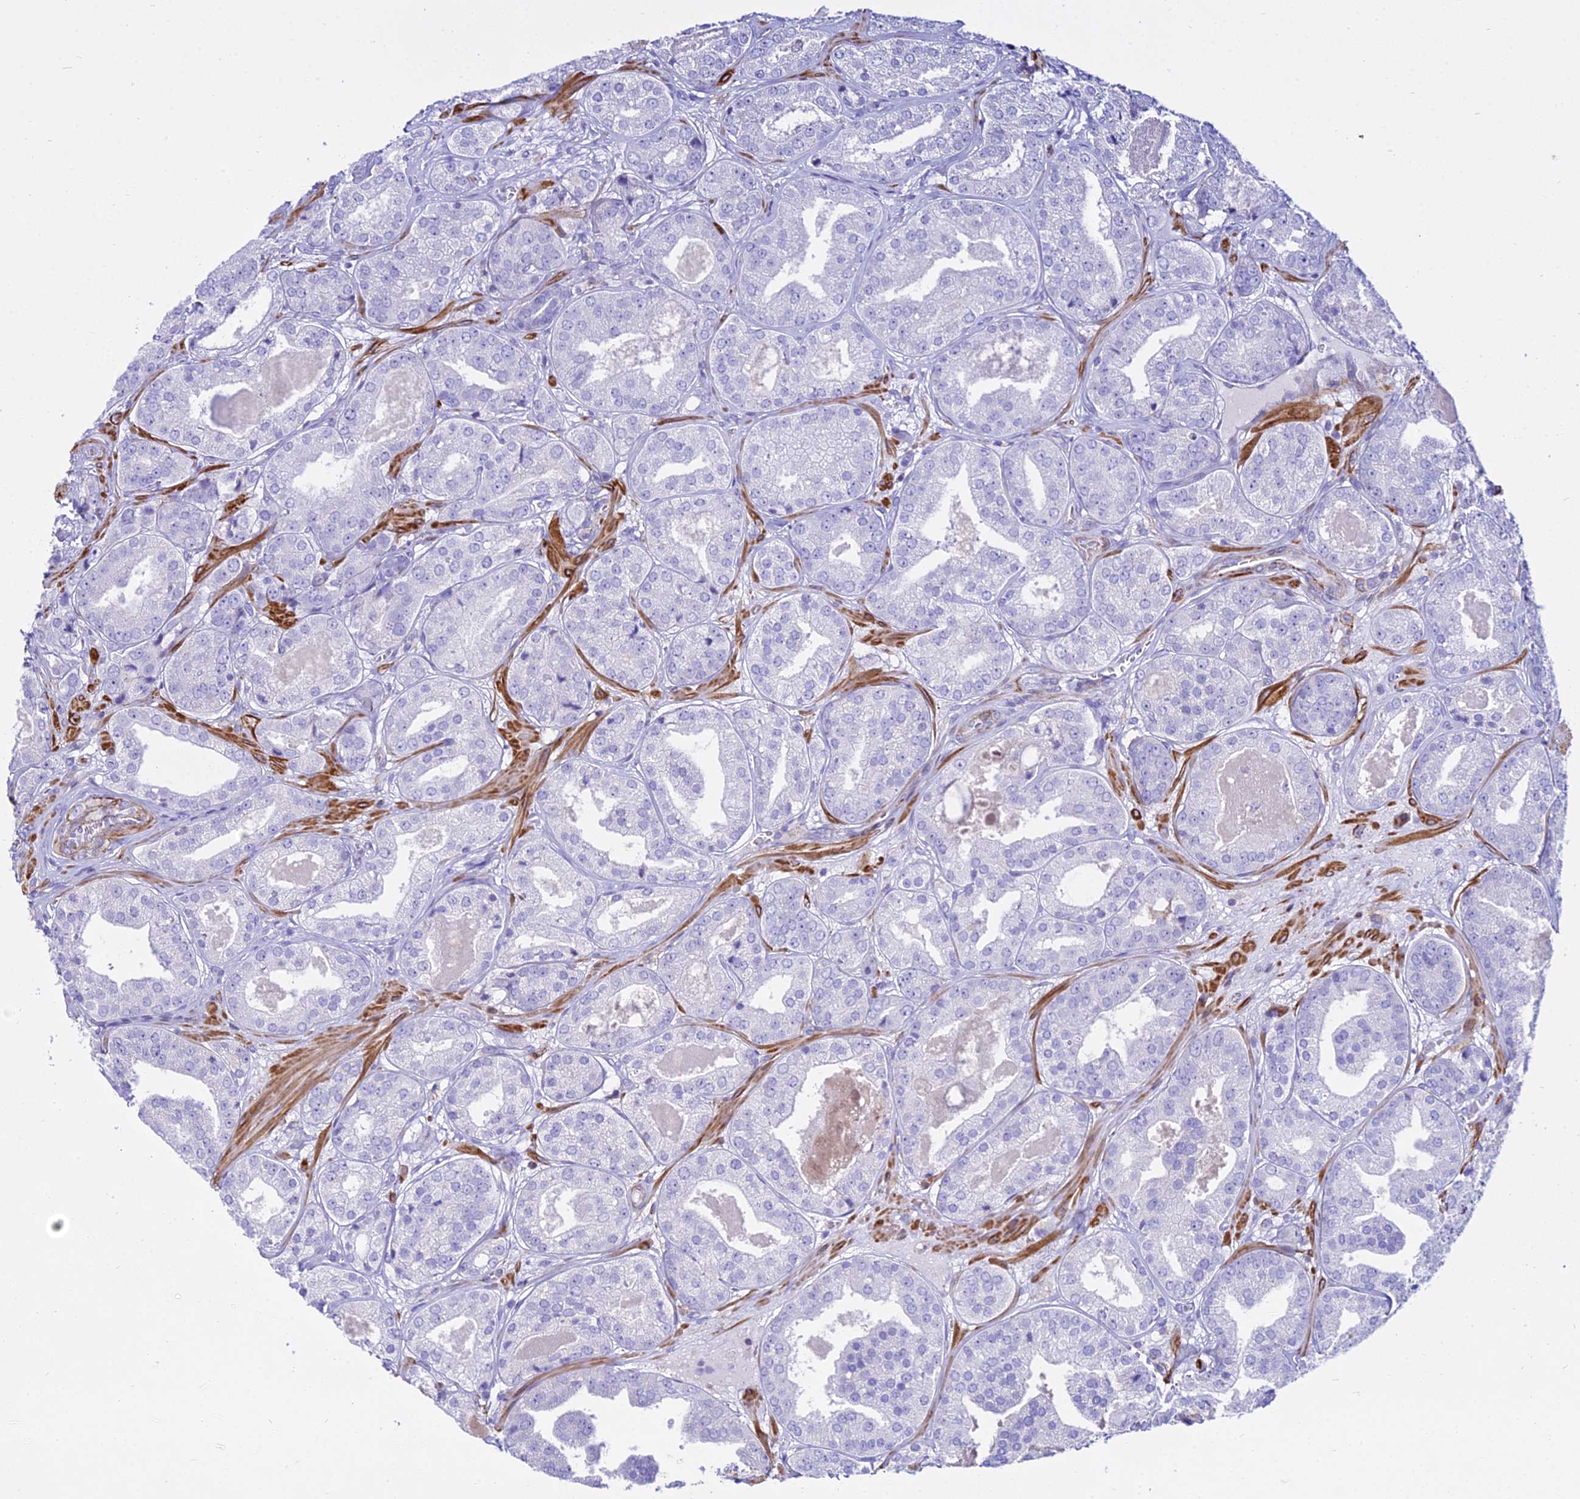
{"staining": {"intensity": "negative", "quantity": "none", "location": "none"}, "tissue": "prostate cancer", "cell_type": "Tumor cells", "image_type": "cancer", "snomed": [{"axis": "morphology", "description": "Adenocarcinoma, High grade"}, {"axis": "topography", "description": "Prostate"}], "caption": "High power microscopy photomicrograph of an immunohistochemistry image of prostate cancer (high-grade adenocarcinoma), revealing no significant positivity in tumor cells. The staining was performed using DAB to visualize the protein expression in brown, while the nuclei were stained in blue with hematoxylin (Magnification: 20x).", "gene": "DLX1", "patient": {"sex": "male", "age": 63}}